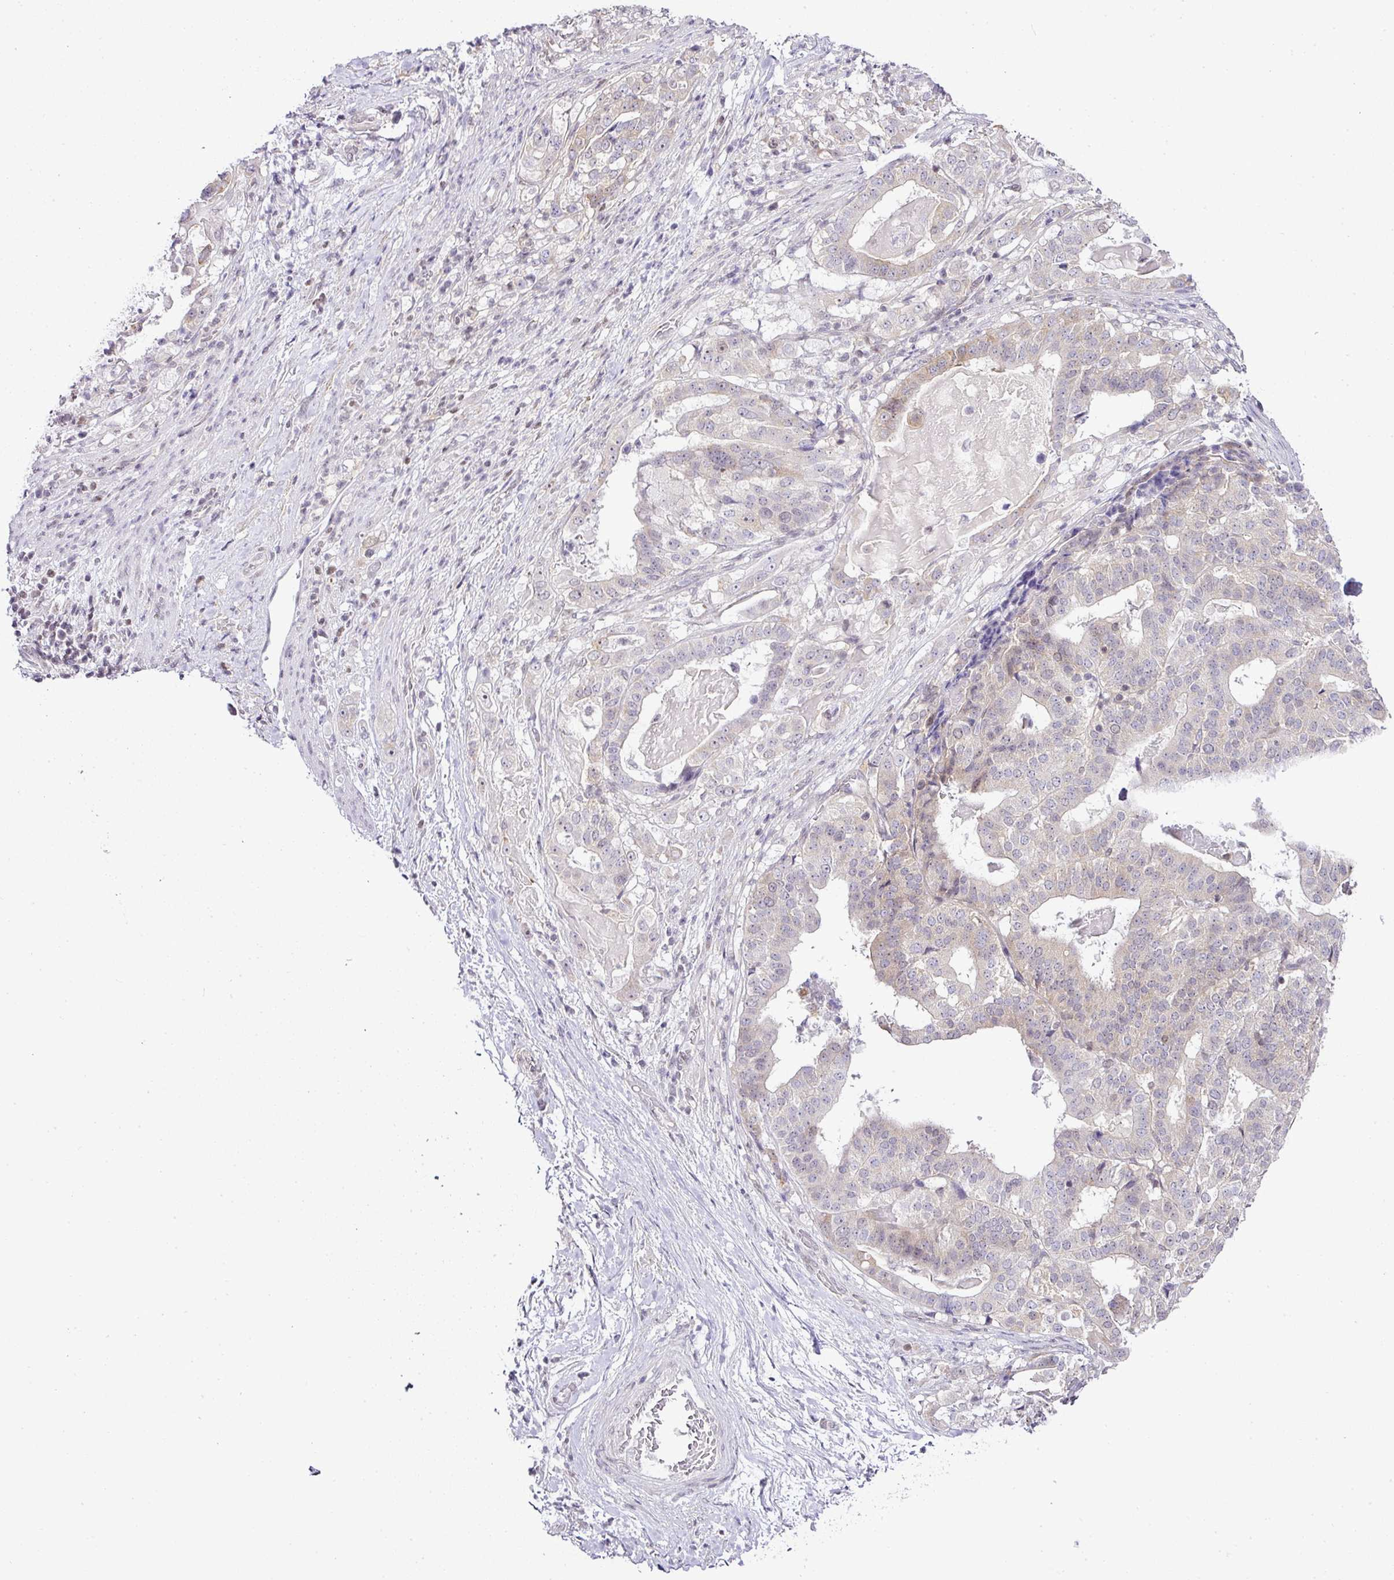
{"staining": {"intensity": "weak", "quantity": "<25%", "location": "cytoplasmic/membranous"}, "tissue": "stomach cancer", "cell_type": "Tumor cells", "image_type": "cancer", "snomed": [{"axis": "morphology", "description": "Adenocarcinoma, NOS"}, {"axis": "topography", "description": "Stomach"}], "caption": "This is an immunohistochemistry (IHC) image of stomach cancer. There is no expression in tumor cells.", "gene": "FAM32A", "patient": {"sex": "male", "age": 48}}